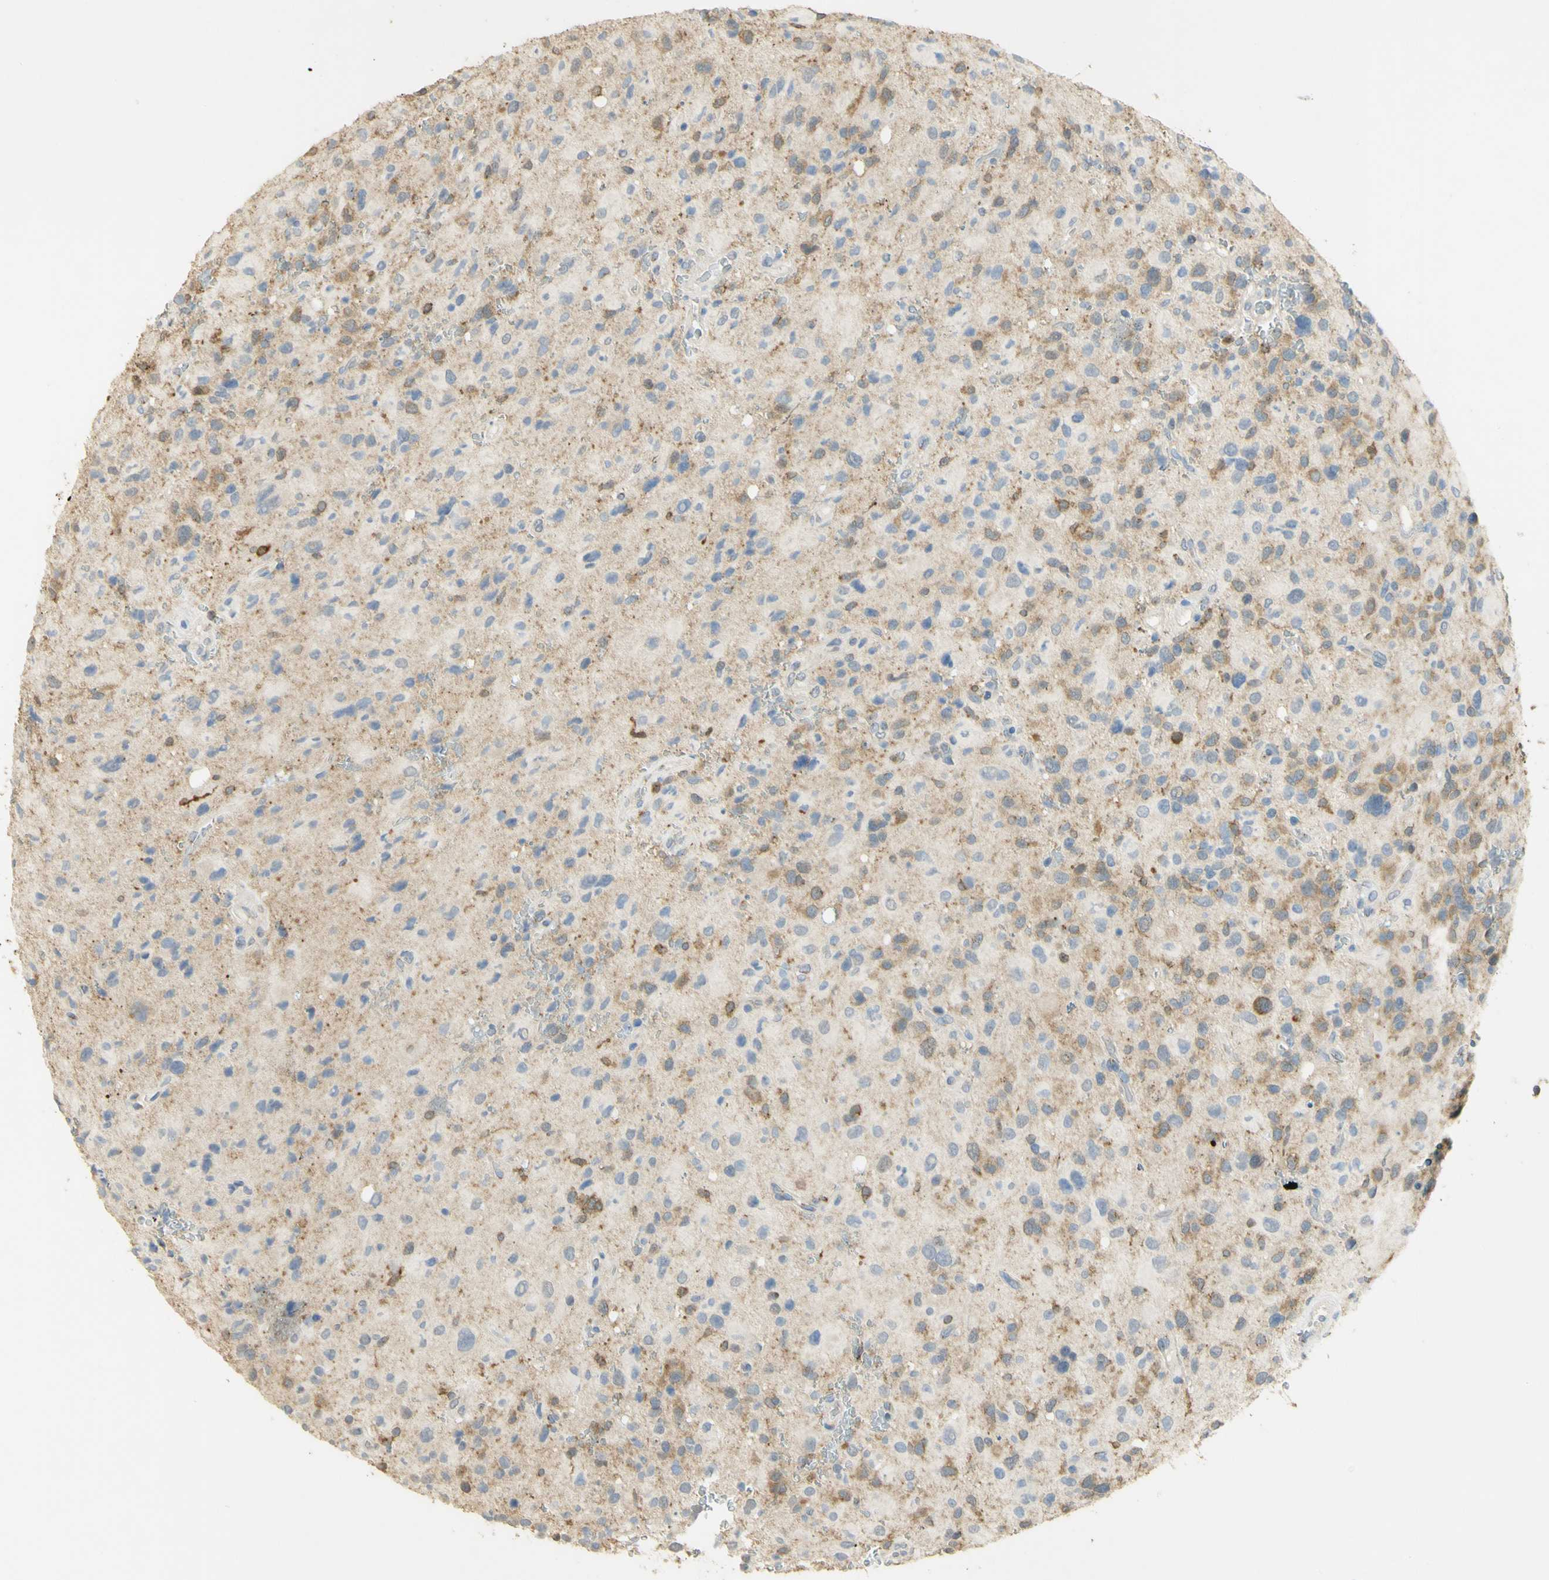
{"staining": {"intensity": "moderate", "quantity": "25%-75%", "location": "cytoplasmic/membranous"}, "tissue": "glioma", "cell_type": "Tumor cells", "image_type": "cancer", "snomed": [{"axis": "morphology", "description": "Glioma, malignant, High grade"}, {"axis": "topography", "description": "Brain"}], "caption": "DAB immunohistochemical staining of human glioma demonstrates moderate cytoplasmic/membranous protein positivity in about 25%-75% of tumor cells.", "gene": "PAK1", "patient": {"sex": "male", "age": 48}}